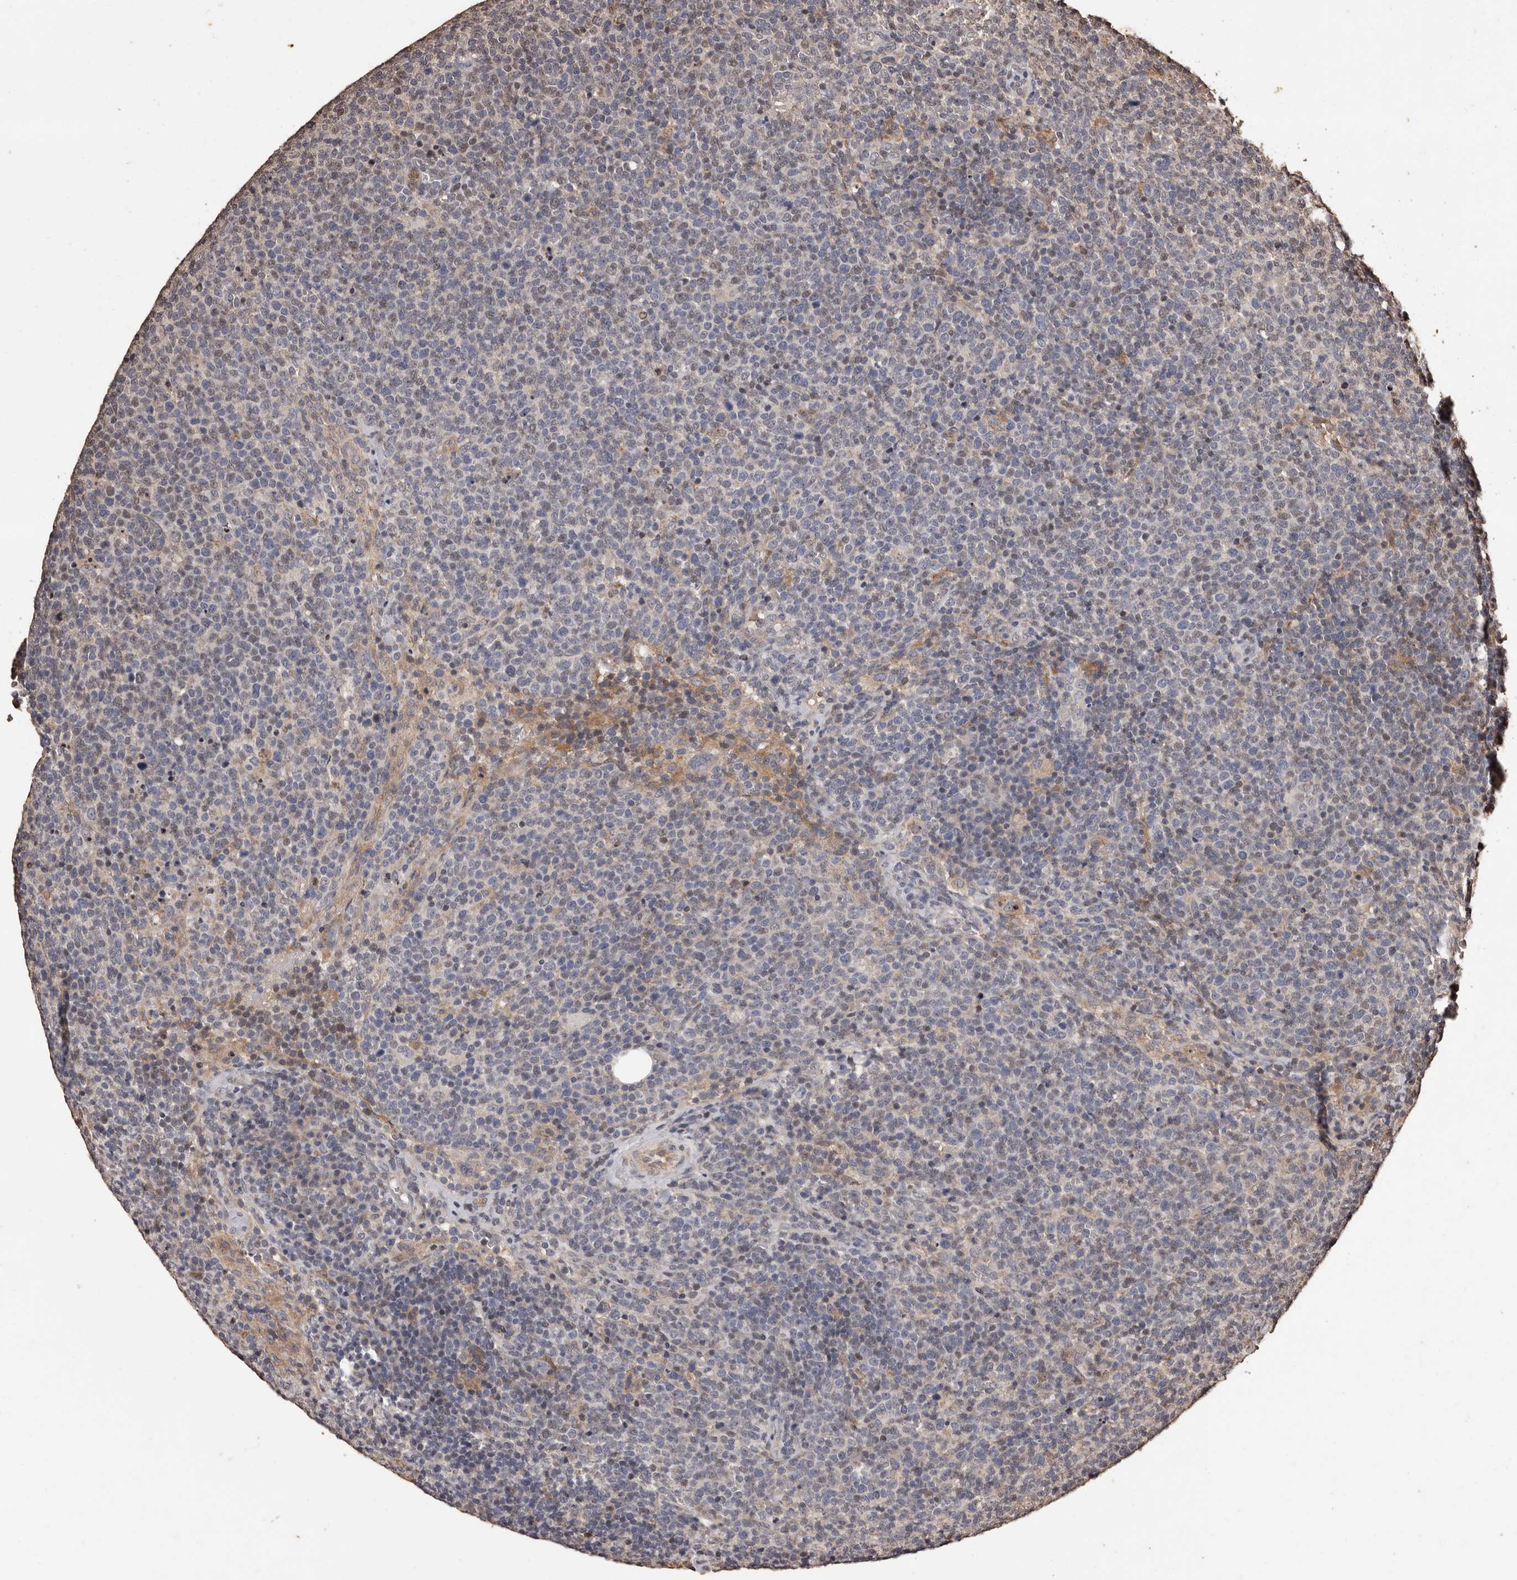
{"staining": {"intensity": "negative", "quantity": "none", "location": "none"}, "tissue": "lymphoma", "cell_type": "Tumor cells", "image_type": "cancer", "snomed": [{"axis": "morphology", "description": "Malignant lymphoma, non-Hodgkin's type, High grade"}, {"axis": "topography", "description": "Lymph node"}], "caption": "Photomicrograph shows no protein staining in tumor cells of high-grade malignant lymphoma, non-Hodgkin's type tissue. Nuclei are stained in blue.", "gene": "NAV1", "patient": {"sex": "male", "age": 61}}